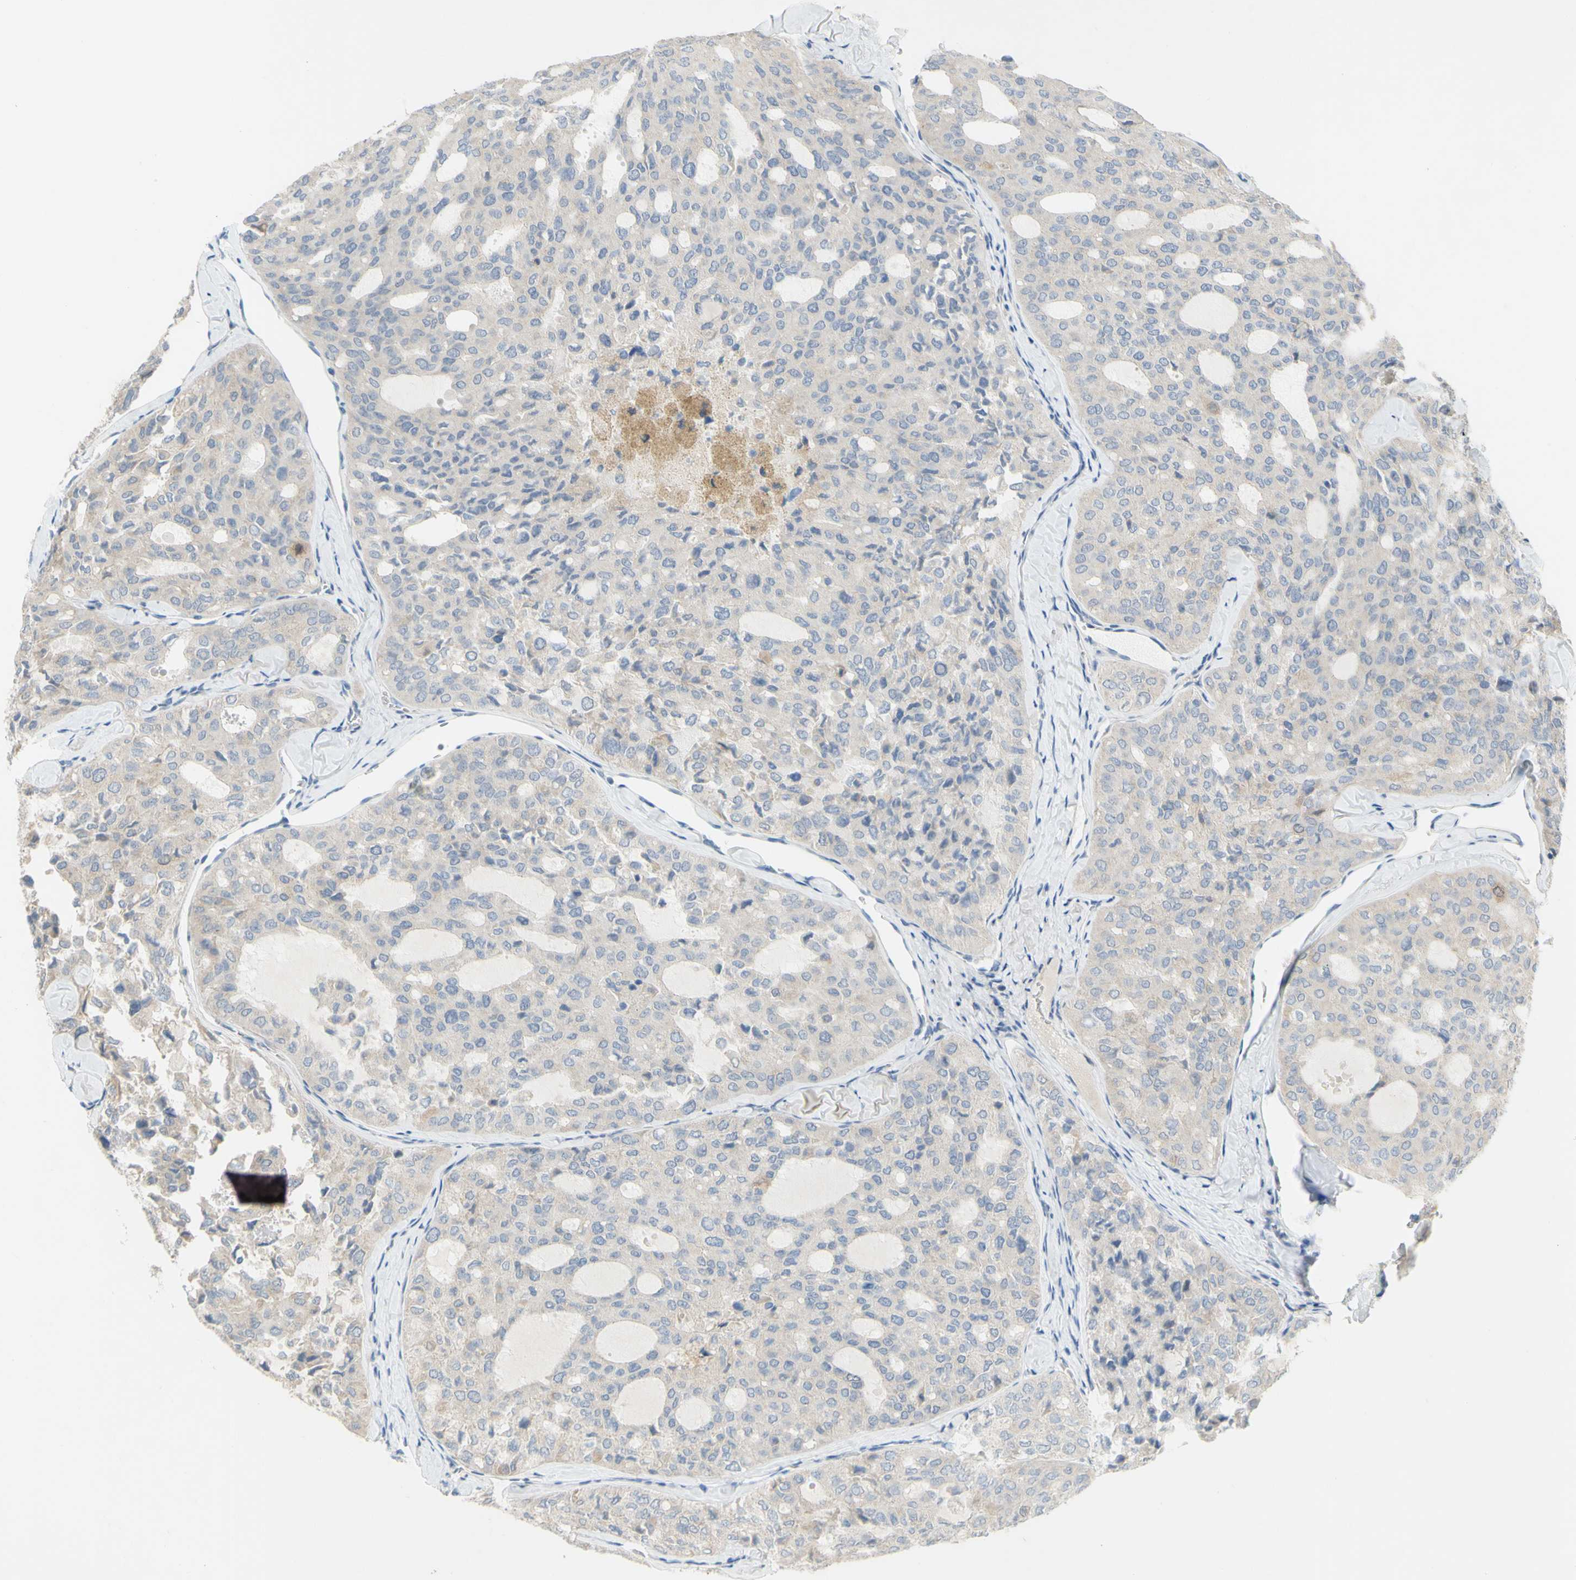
{"staining": {"intensity": "weak", "quantity": "25%-75%", "location": "cytoplasmic/membranous"}, "tissue": "thyroid cancer", "cell_type": "Tumor cells", "image_type": "cancer", "snomed": [{"axis": "morphology", "description": "Follicular adenoma carcinoma, NOS"}, {"axis": "topography", "description": "Thyroid gland"}], "caption": "Follicular adenoma carcinoma (thyroid) was stained to show a protein in brown. There is low levels of weak cytoplasmic/membranous staining in about 25%-75% of tumor cells.", "gene": "CCNB2", "patient": {"sex": "male", "age": 75}}